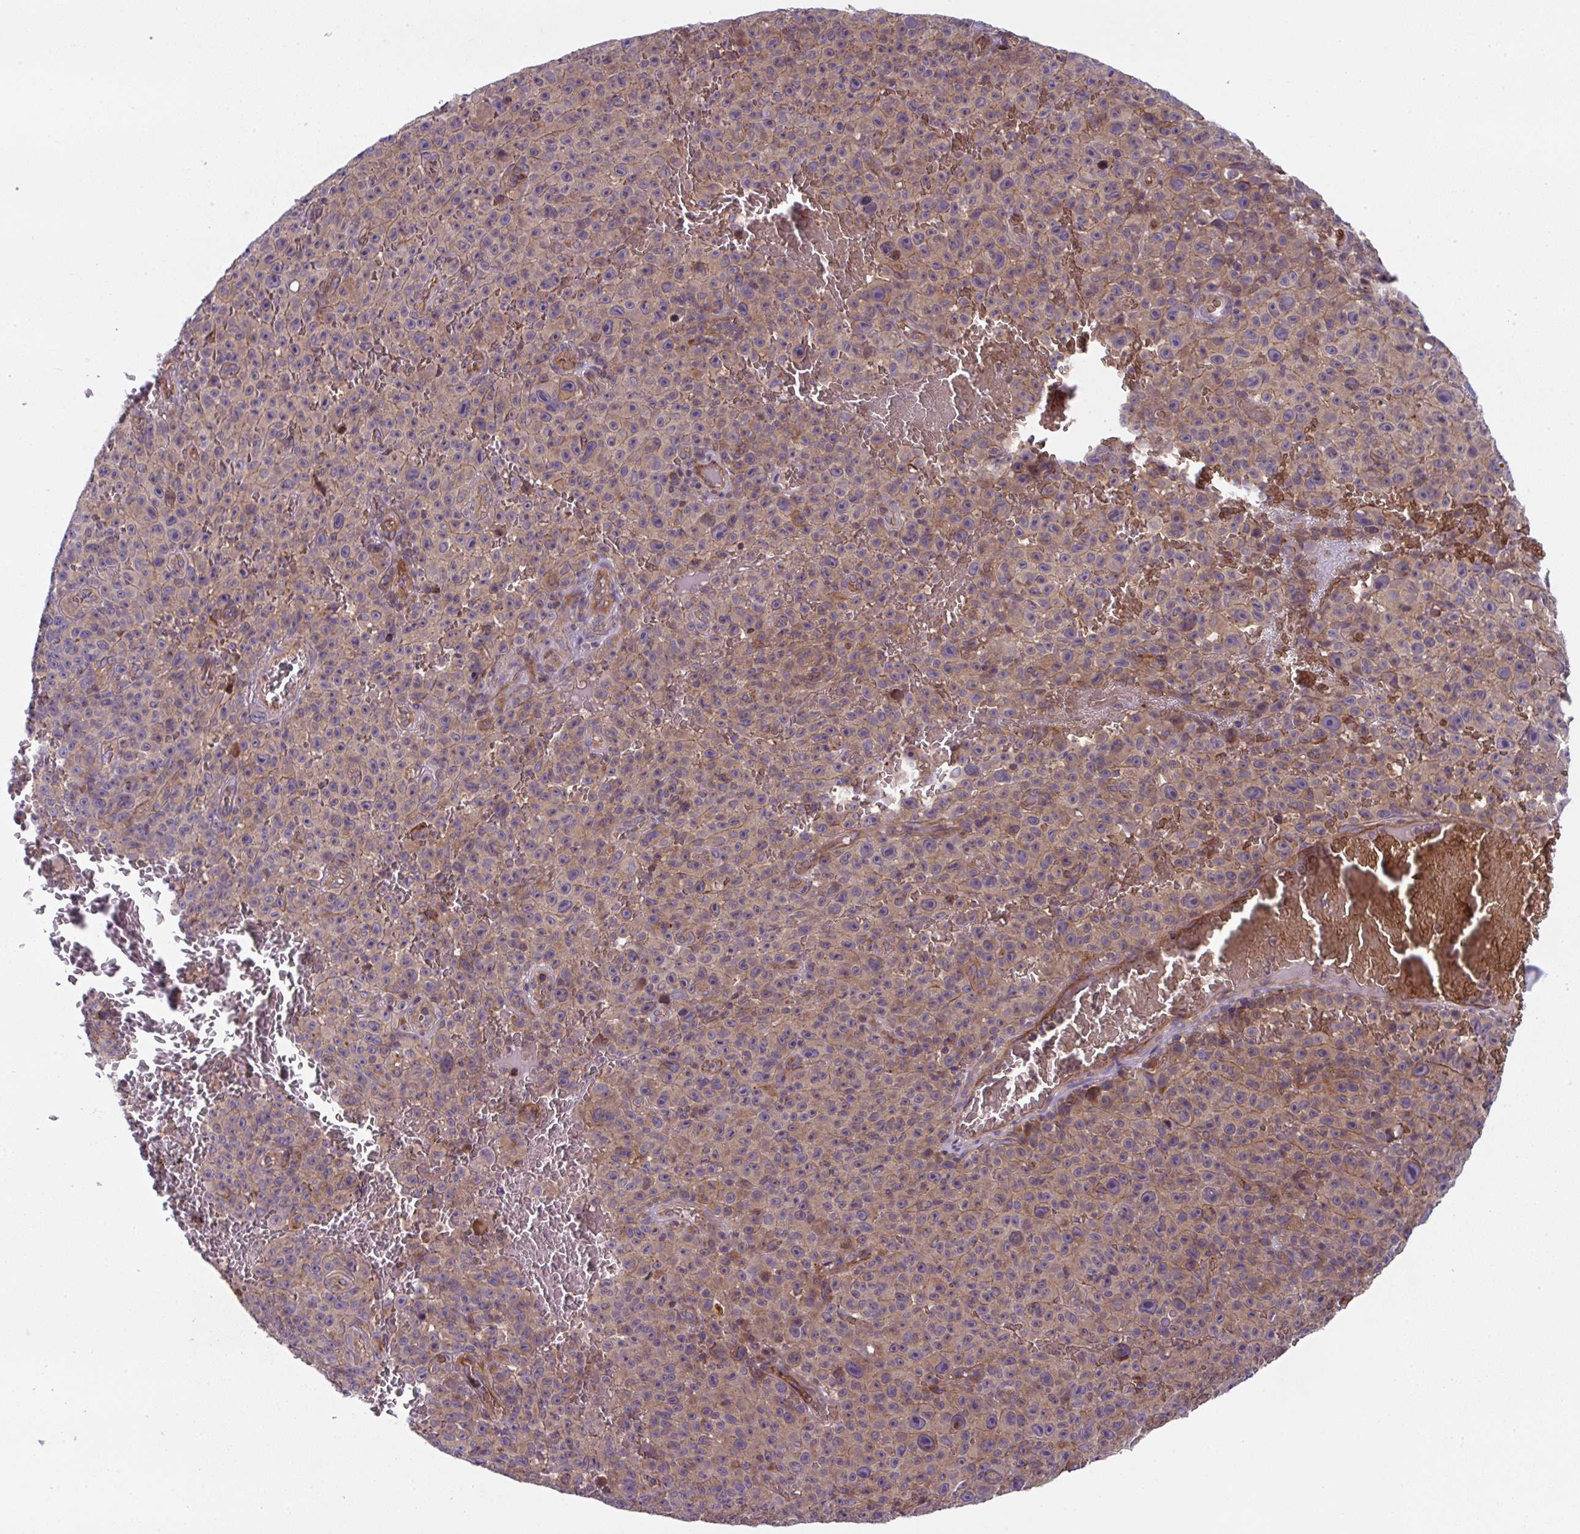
{"staining": {"intensity": "weak", "quantity": "<25%", "location": "cytoplasmic/membranous"}, "tissue": "melanoma", "cell_type": "Tumor cells", "image_type": "cancer", "snomed": [{"axis": "morphology", "description": "Malignant melanoma, NOS"}, {"axis": "topography", "description": "Skin"}], "caption": "High power microscopy micrograph of an immunohistochemistry micrograph of malignant melanoma, revealing no significant positivity in tumor cells.", "gene": "APOBEC3D", "patient": {"sex": "female", "age": 82}}